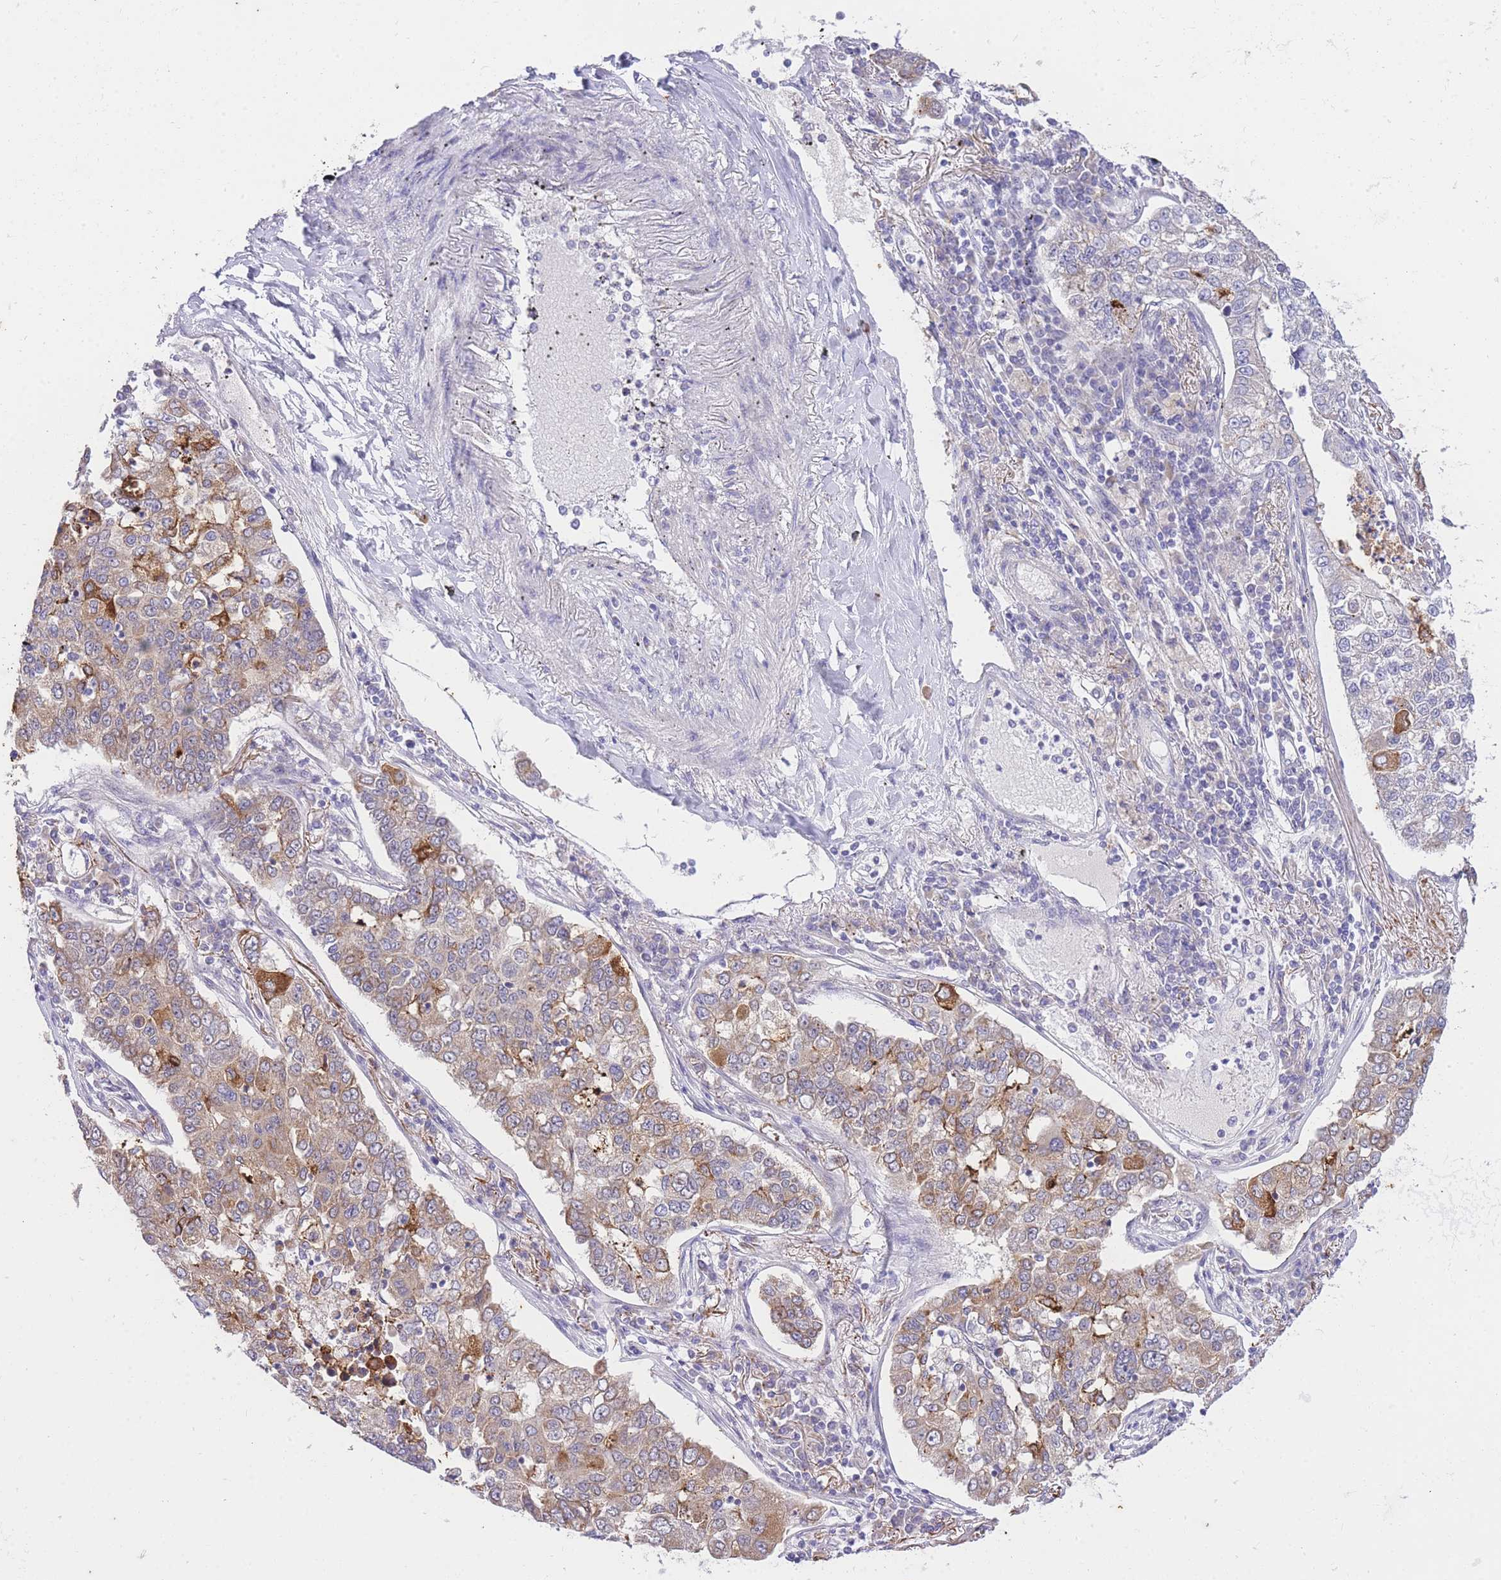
{"staining": {"intensity": "moderate", "quantity": "25%-75%", "location": "cytoplasmic/membranous"}, "tissue": "lung cancer", "cell_type": "Tumor cells", "image_type": "cancer", "snomed": [{"axis": "morphology", "description": "Adenocarcinoma, NOS"}, {"axis": "topography", "description": "Lung"}], "caption": "This is an image of IHC staining of lung cancer, which shows moderate expression in the cytoplasmic/membranous of tumor cells.", "gene": "UBXN7", "patient": {"sex": "male", "age": 49}}